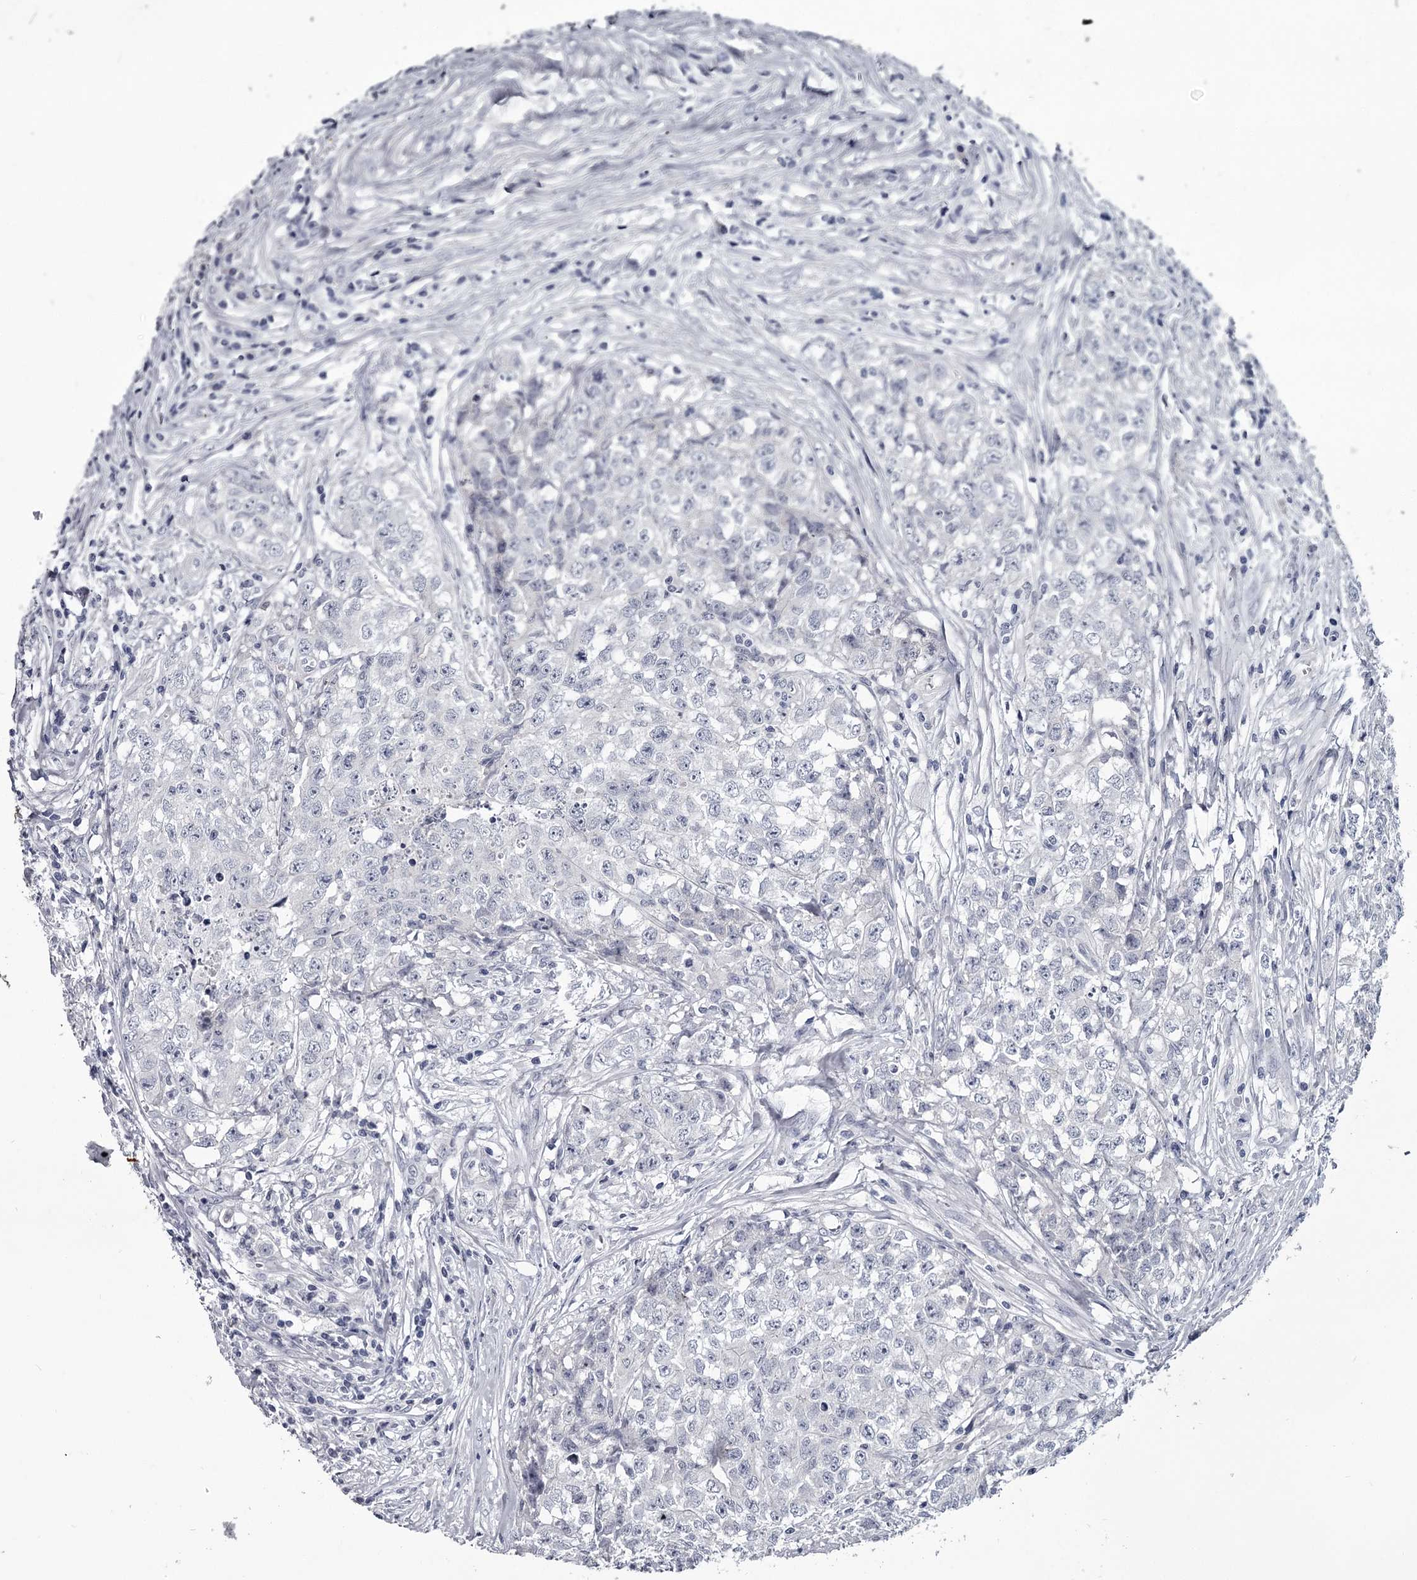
{"staining": {"intensity": "negative", "quantity": "none", "location": "none"}, "tissue": "testis cancer", "cell_type": "Tumor cells", "image_type": "cancer", "snomed": [{"axis": "morphology", "description": "Seminoma, NOS"}, {"axis": "morphology", "description": "Carcinoma, Embryonal, NOS"}, {"axis": "topography", "description": "Testis"}], "caption": "Tumor cells are negative for protein expression in human seminoma (testis).", "gene": "DAO", "patient": {"sex": "male", "age": 43}}